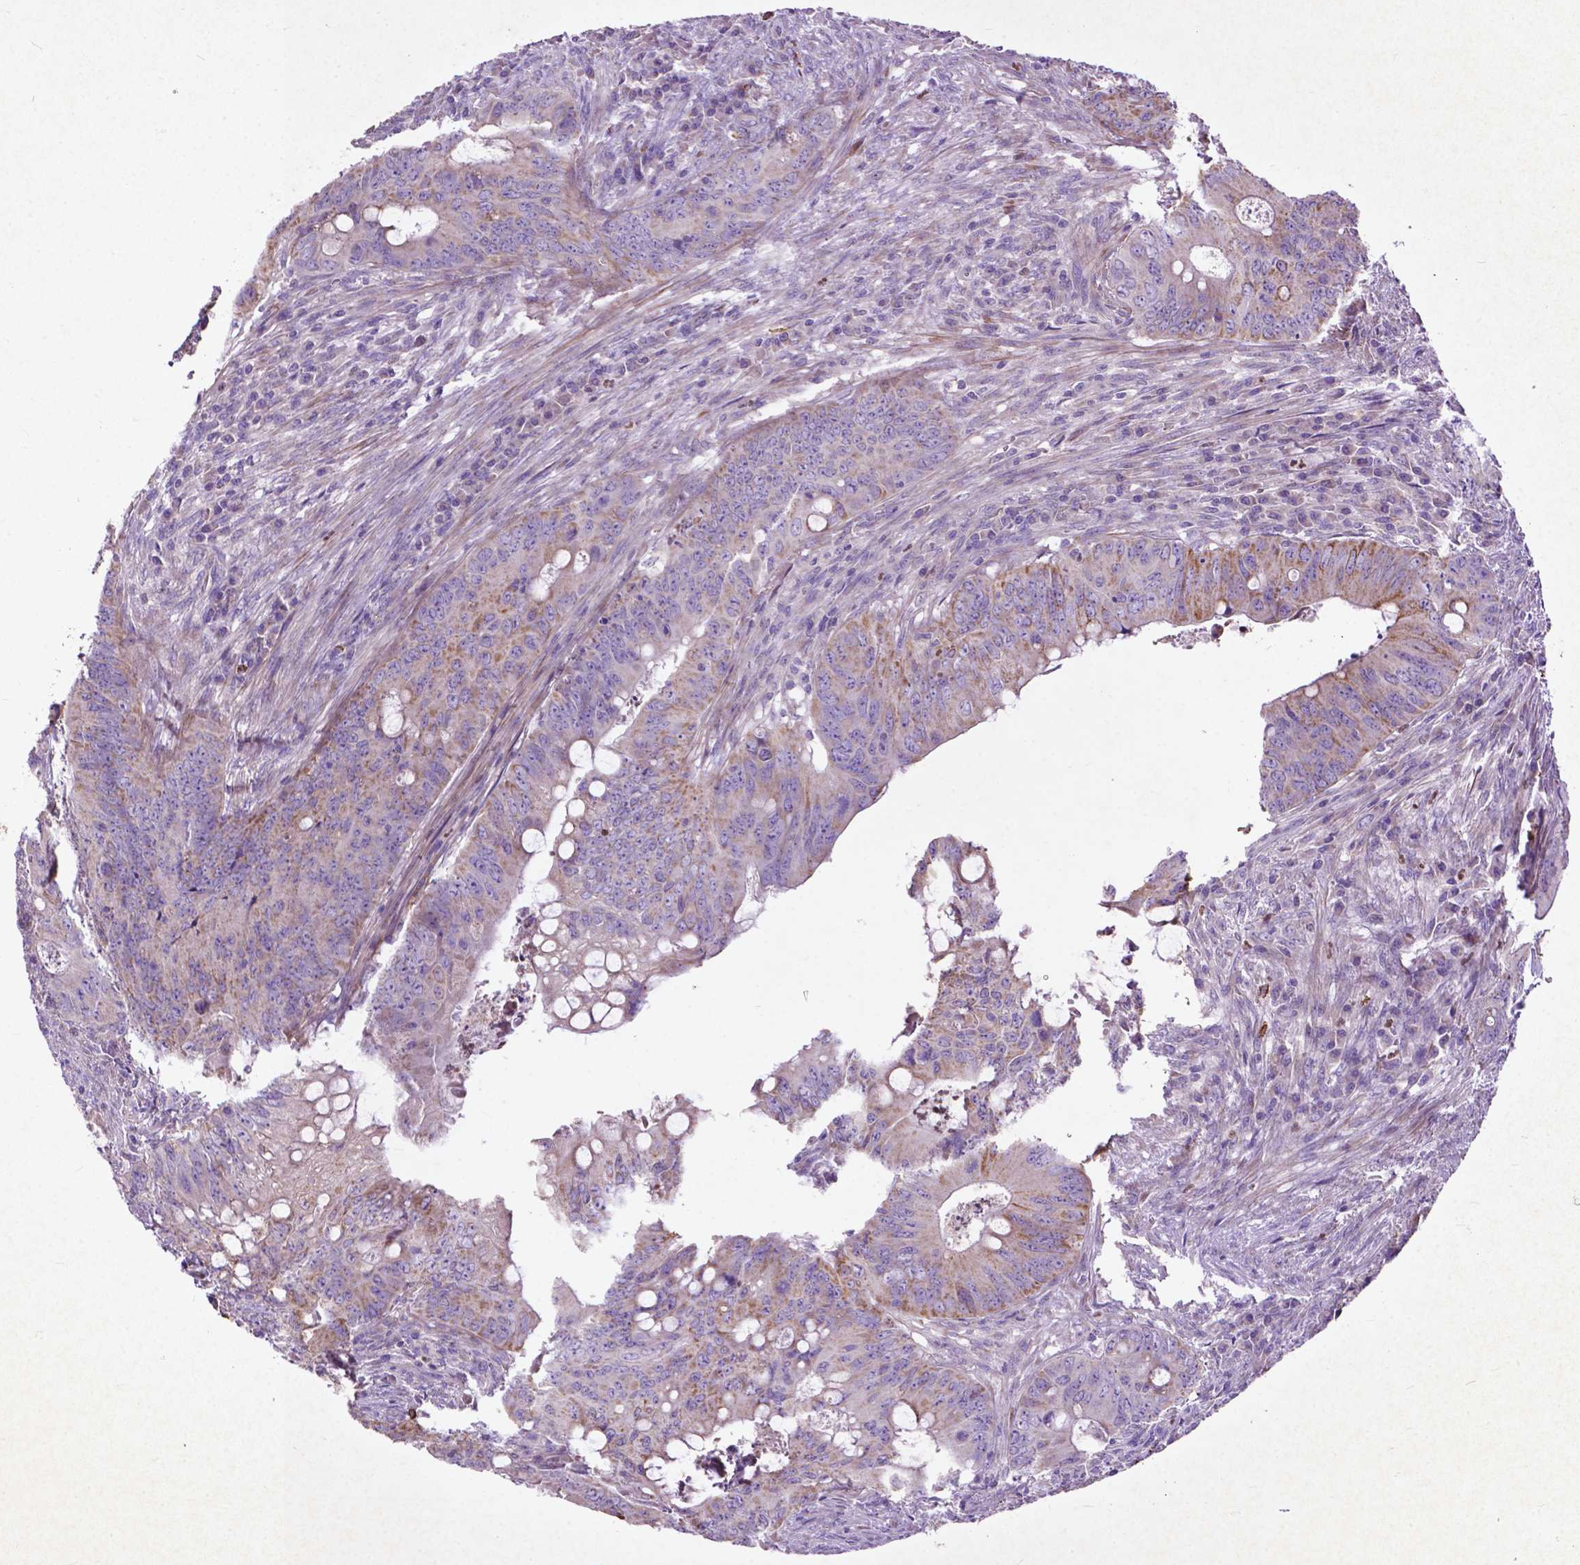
{"staining": {"intensity": "weak", "quantity": "25%-75%", "location": "cytoplasmic/membranous"}, "tissue": "colorectal cancer", "cell_type": "Tumor cells", "image_type": "cancer", "snomed": [{"axis": "morphology", "description": "Adenocarcinoma, NOS"}, {"axis": "topography", "description": "Colon"}], "caption": "High-power microscopy captured an IHC micrograph of colorectal cancer, revealing weak cytoplasmic/membranous staining in approximately 25%-75% of tumor cells.", "gene": "THEGL", "patient": {"sex": "female", "age": 74}}